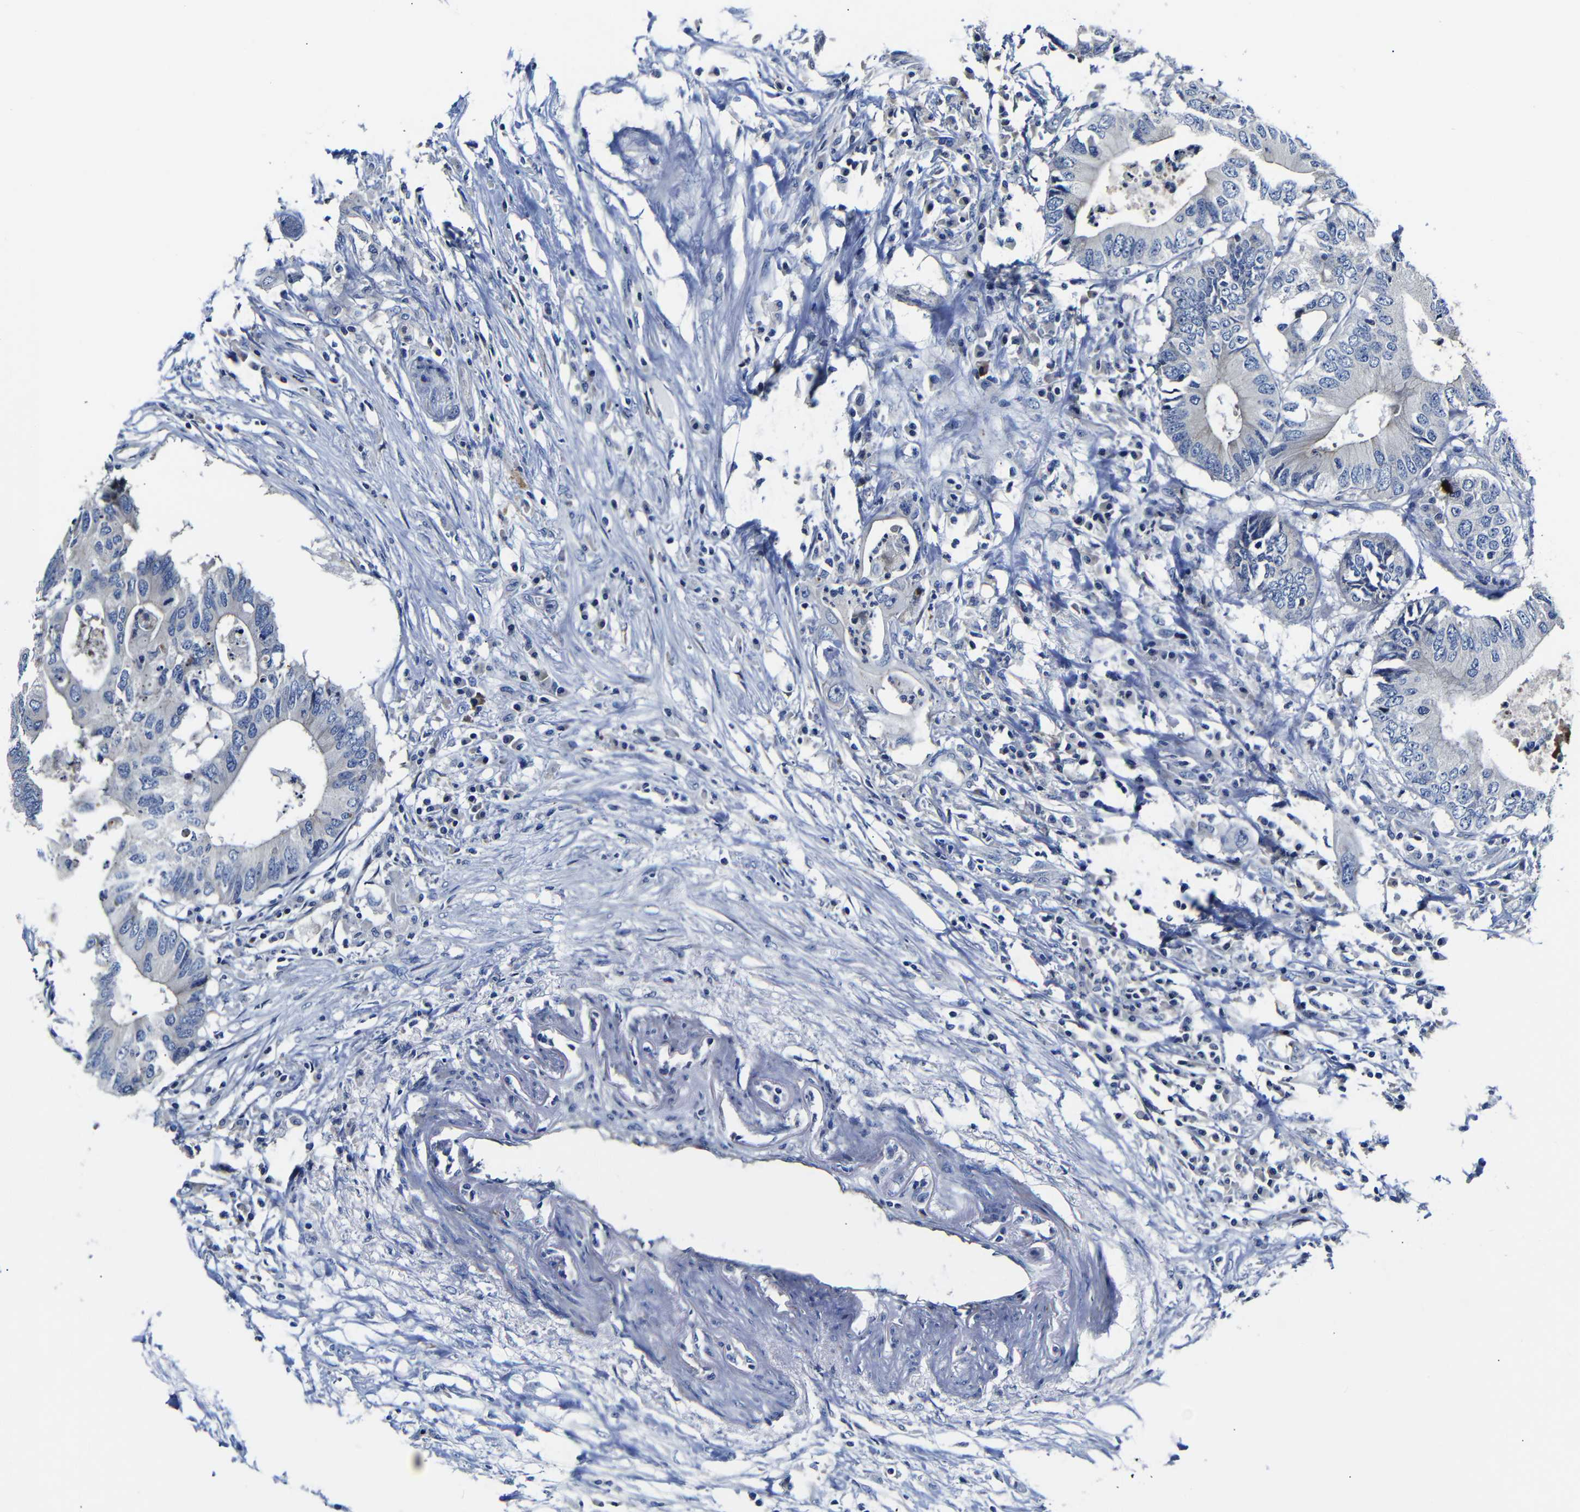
{"staining": {"intensity": "weak", "quantity": "<25%", "location": "cytoplasmic/membranous"}, "tissue": "colorectal cancer", "cell_type": "Tumor cells", "image_type": "cancer", "snomed": [{"axis": "morphology", "description": "Adenocarcinoma, NOS"}, {"axis": "topography", "description": "Colon"}], "caption": "Protein analysis of colorectal adenocarcinoma exhibits no significant expression in tumor cells.", "gene": "AFDN", "patient": {"sex": "male", "age": 71}}